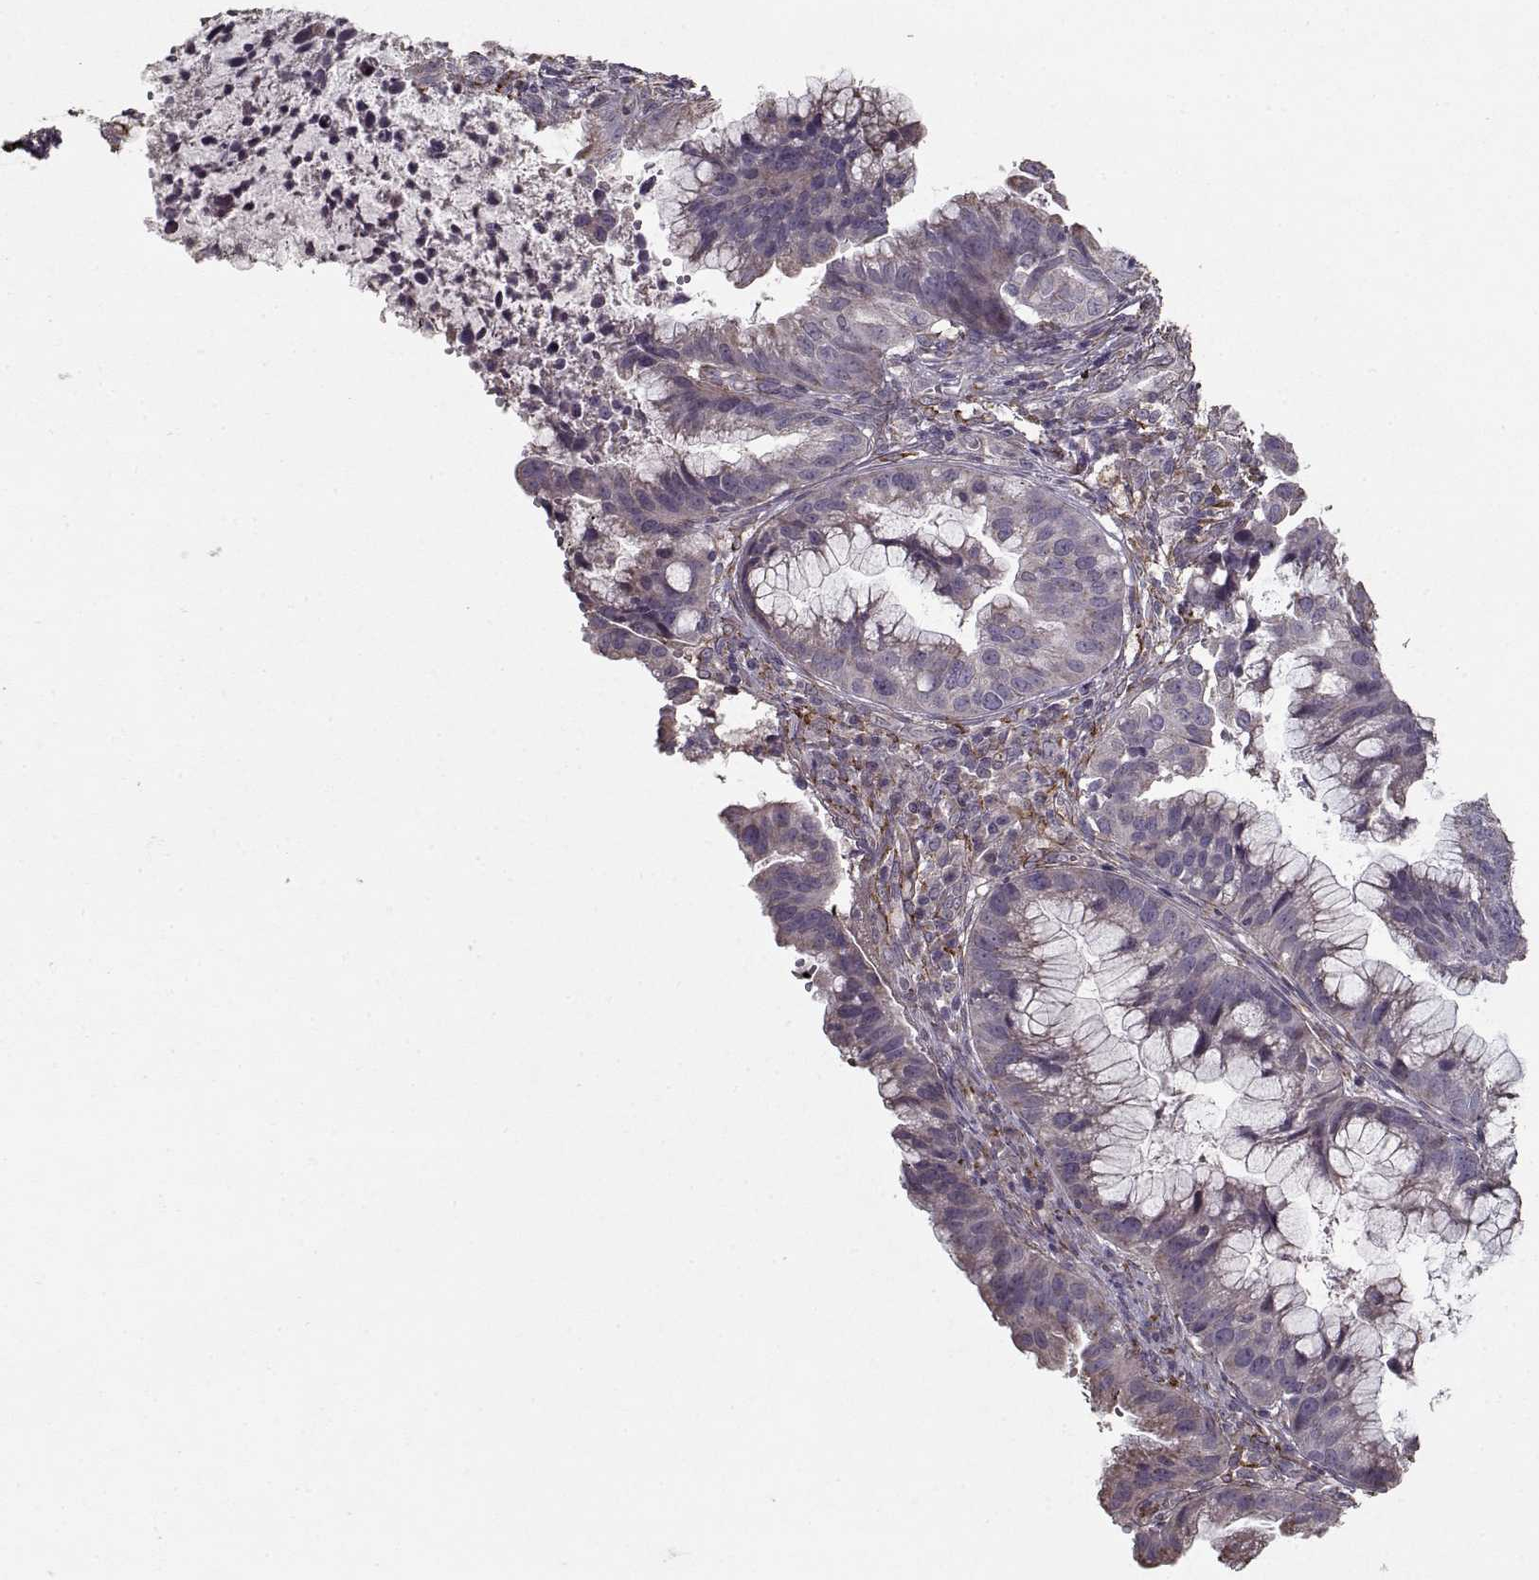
{"staining": {"intensity": "weak", "quantity": "25%-75%", "location": "cytoplasmic/membranous"}, "tissue": "cervical cancer", "cell_type": "Tumor cells", "image_type": "cancer", "snomed": [{"axis": "morphology", "description": "Adenocarcinoma, NOS"}, {"axis": "topography", "description": "Cervix"}], "caption": "Weak cytoplasmic/membranous positivity is seen in approximately 25%-75% of tumor cells in cervical cancer.", "gene": "LAMA2", "patient": {"sex": "female", "age": 34}}